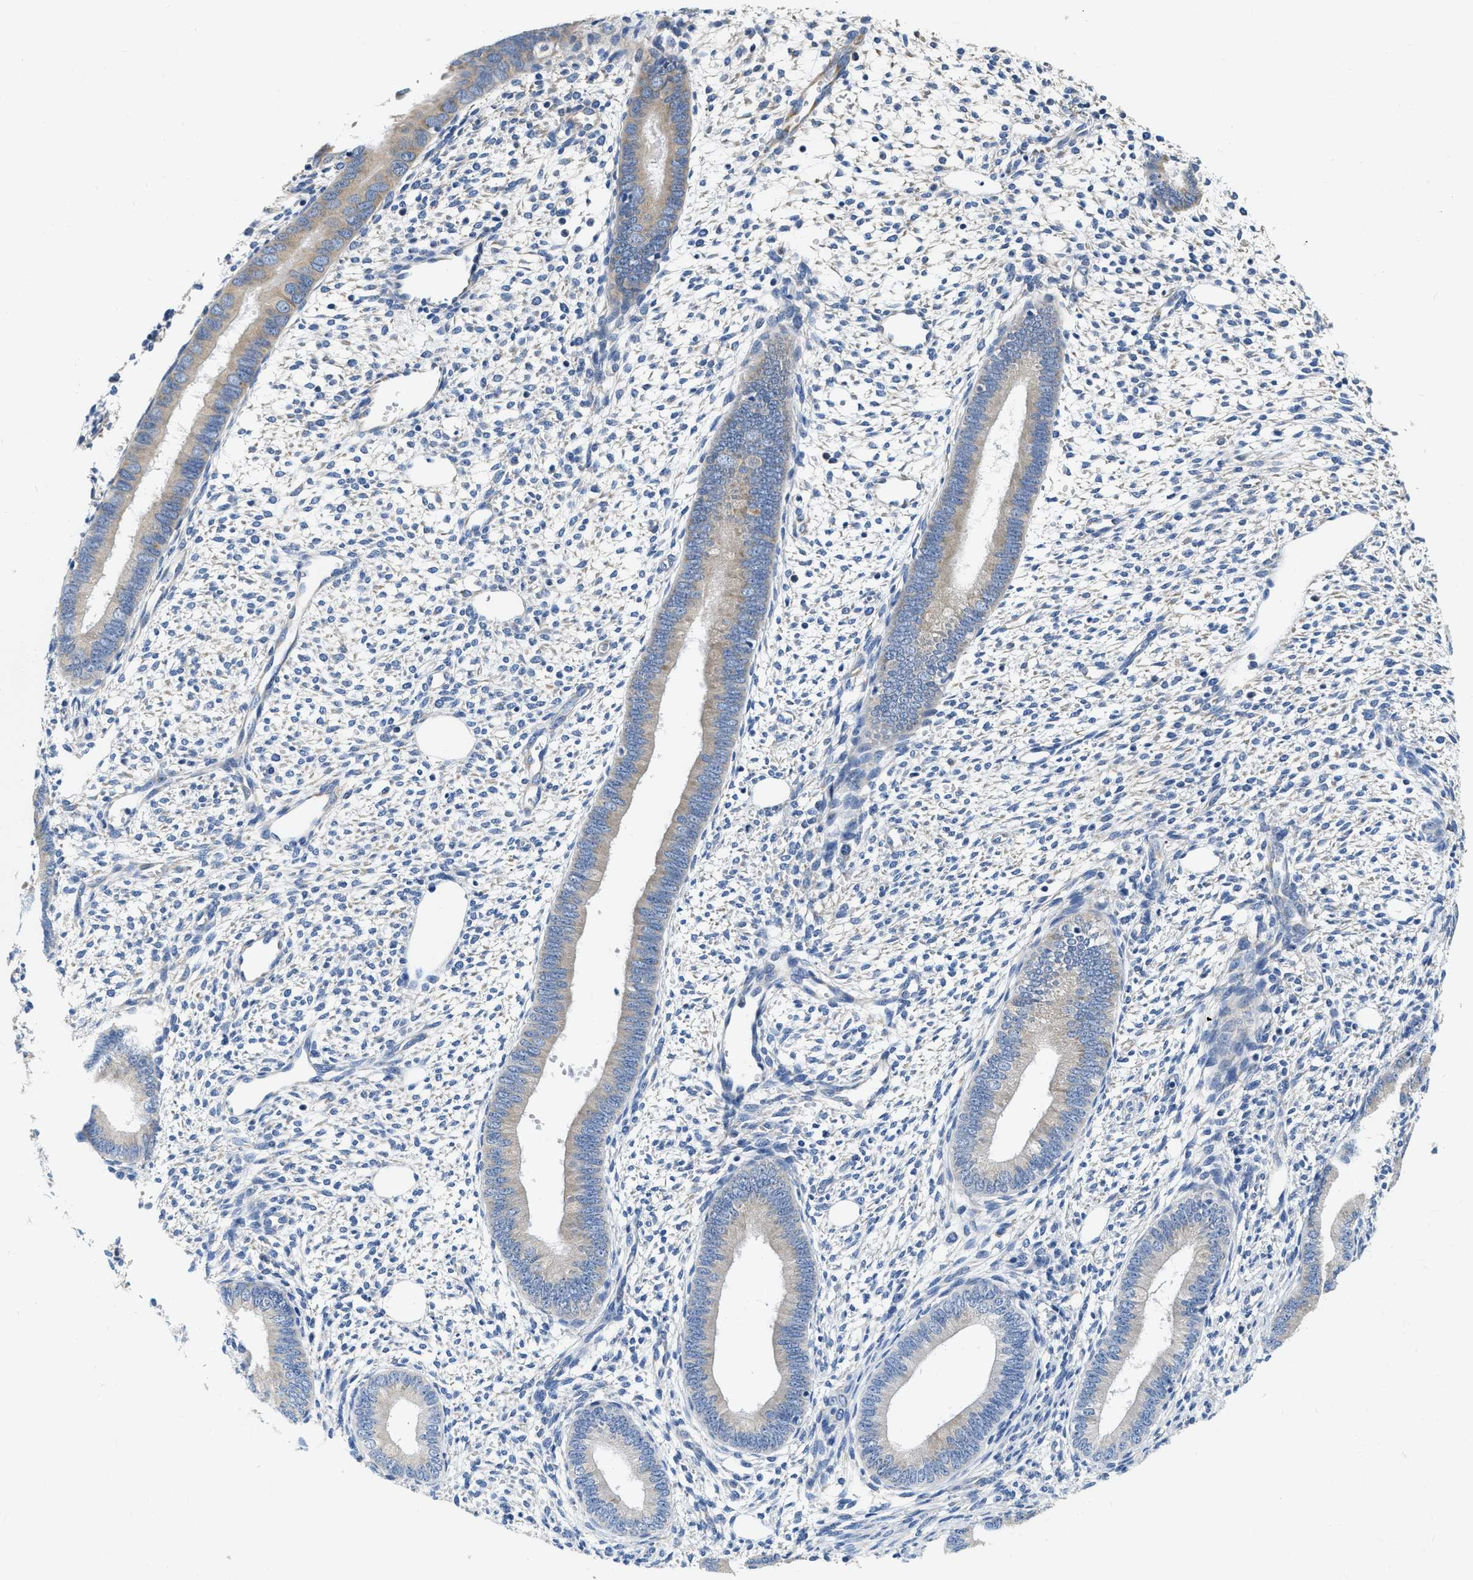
{"staining": {"intensity": "negative", "quantity": "none", "location": "none"}, "tissue": "endometrium", "cell_type": "Cells in endometrial stroma", "image_type": "normal", "snomed": [{"axis": "morphology", "description": "Normal tissue, NOS"}, {"axis": "topography", "description": "Endometrium"}], "caption": "This image is of normal endometrium stained with IHC to label a protein in brown with the nuclei are counter-stained blue. There is no staining in cells in endometrial stroma.", "gene": "EIF2AK2", "patient": {"sex": "female", "age": 46}}